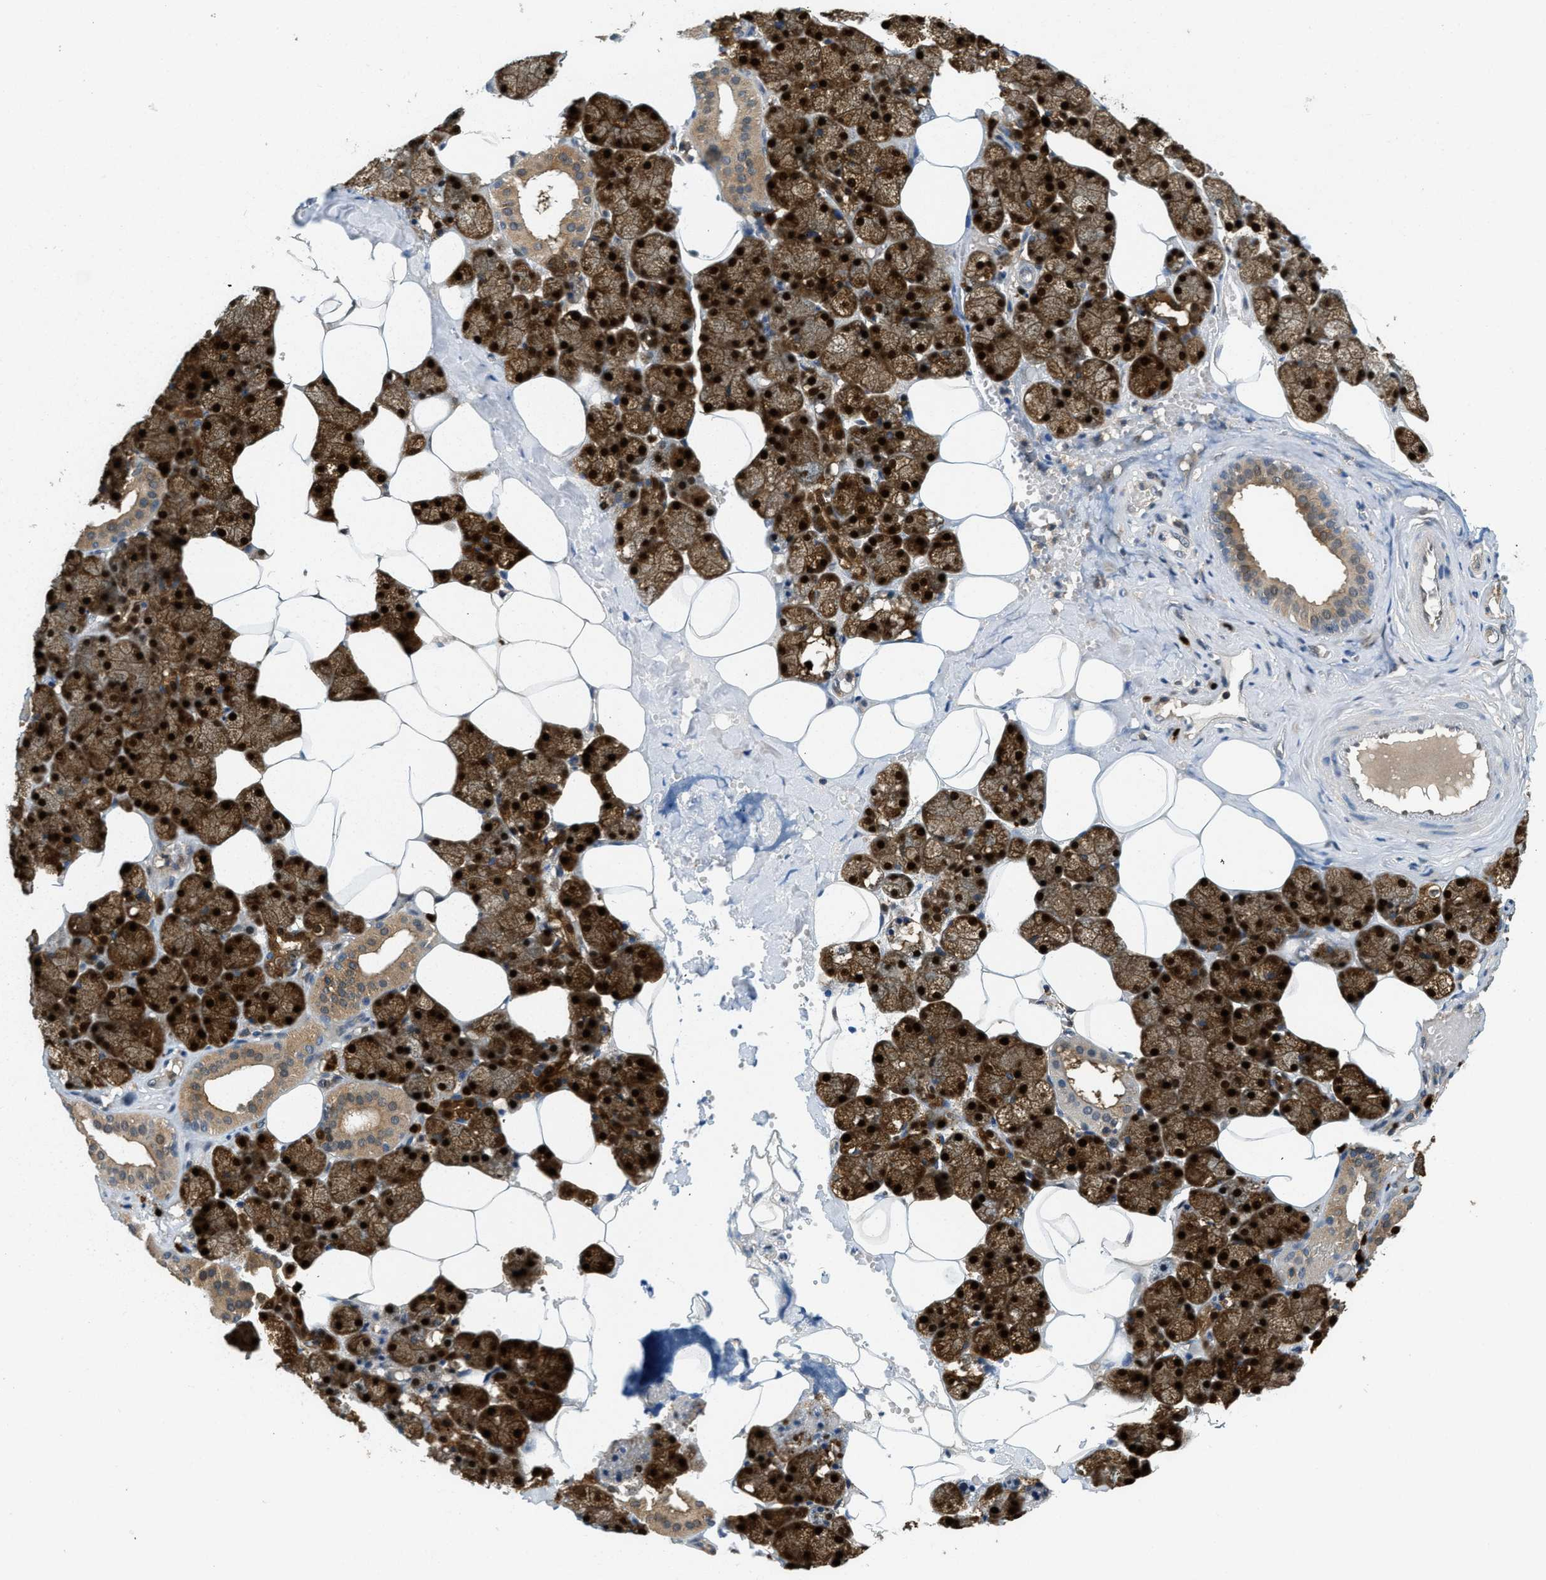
{"staining": {"intensity": "strong", "quantity": ">75%", "location": "cytoplasmic/membranous,nuclear"}, "tissue": "salivary gland", "cell_type": "Glandular cells", "image_type": "normal", "snomed": [{"axis": "morphology", "description": "Normal tissue, NOS"}, {"axis": "topography", "description": "Salivary gland"}], "caption": "Salivary gland stained with a brown dye reveals strong cytoplasmic/membranous,nuclear positive staining in approximately >75% of glandular cells.", "gene": "GMPPB", "patient": {"sex": "male", "age": 62}}